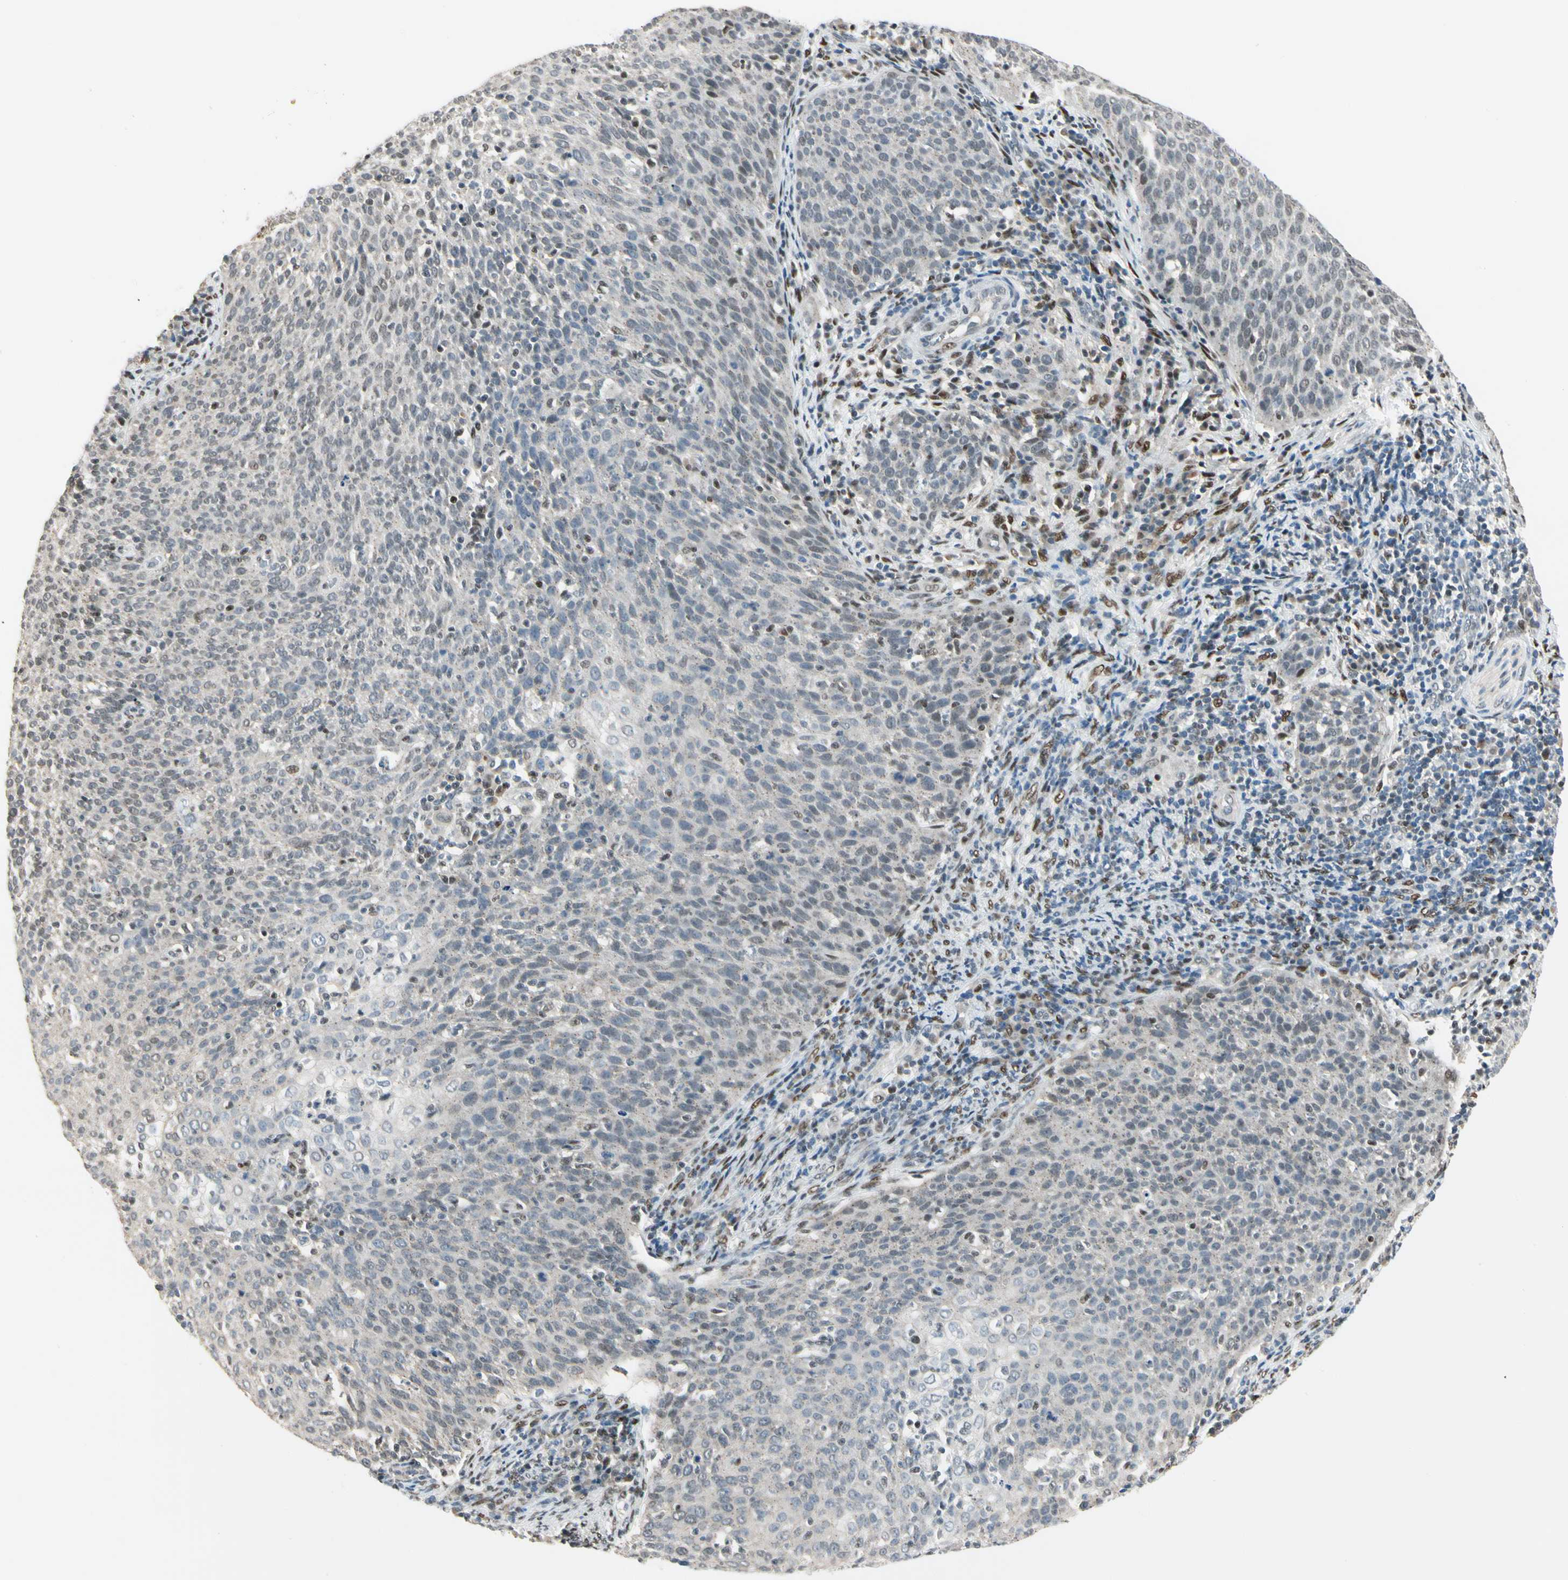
{"staining": {"intensity": "weak", "quantity": "<25%", "location": "nuclear"}, "tissue": "cervical cancer", "cell_type": "Tumor cells", "image_type": "cancer", "snomed": [{"axis": "morphology", "description": "Squamous cell carcinoma, NOS"}, {"axis": "topography", "description": "Cervix"}], "caption": "There is no significant positivity in tumor cells of cervical squamous cell carcinoma.", "gene": "ATXN1", "patient": {"sex": "female", "age": 38}}